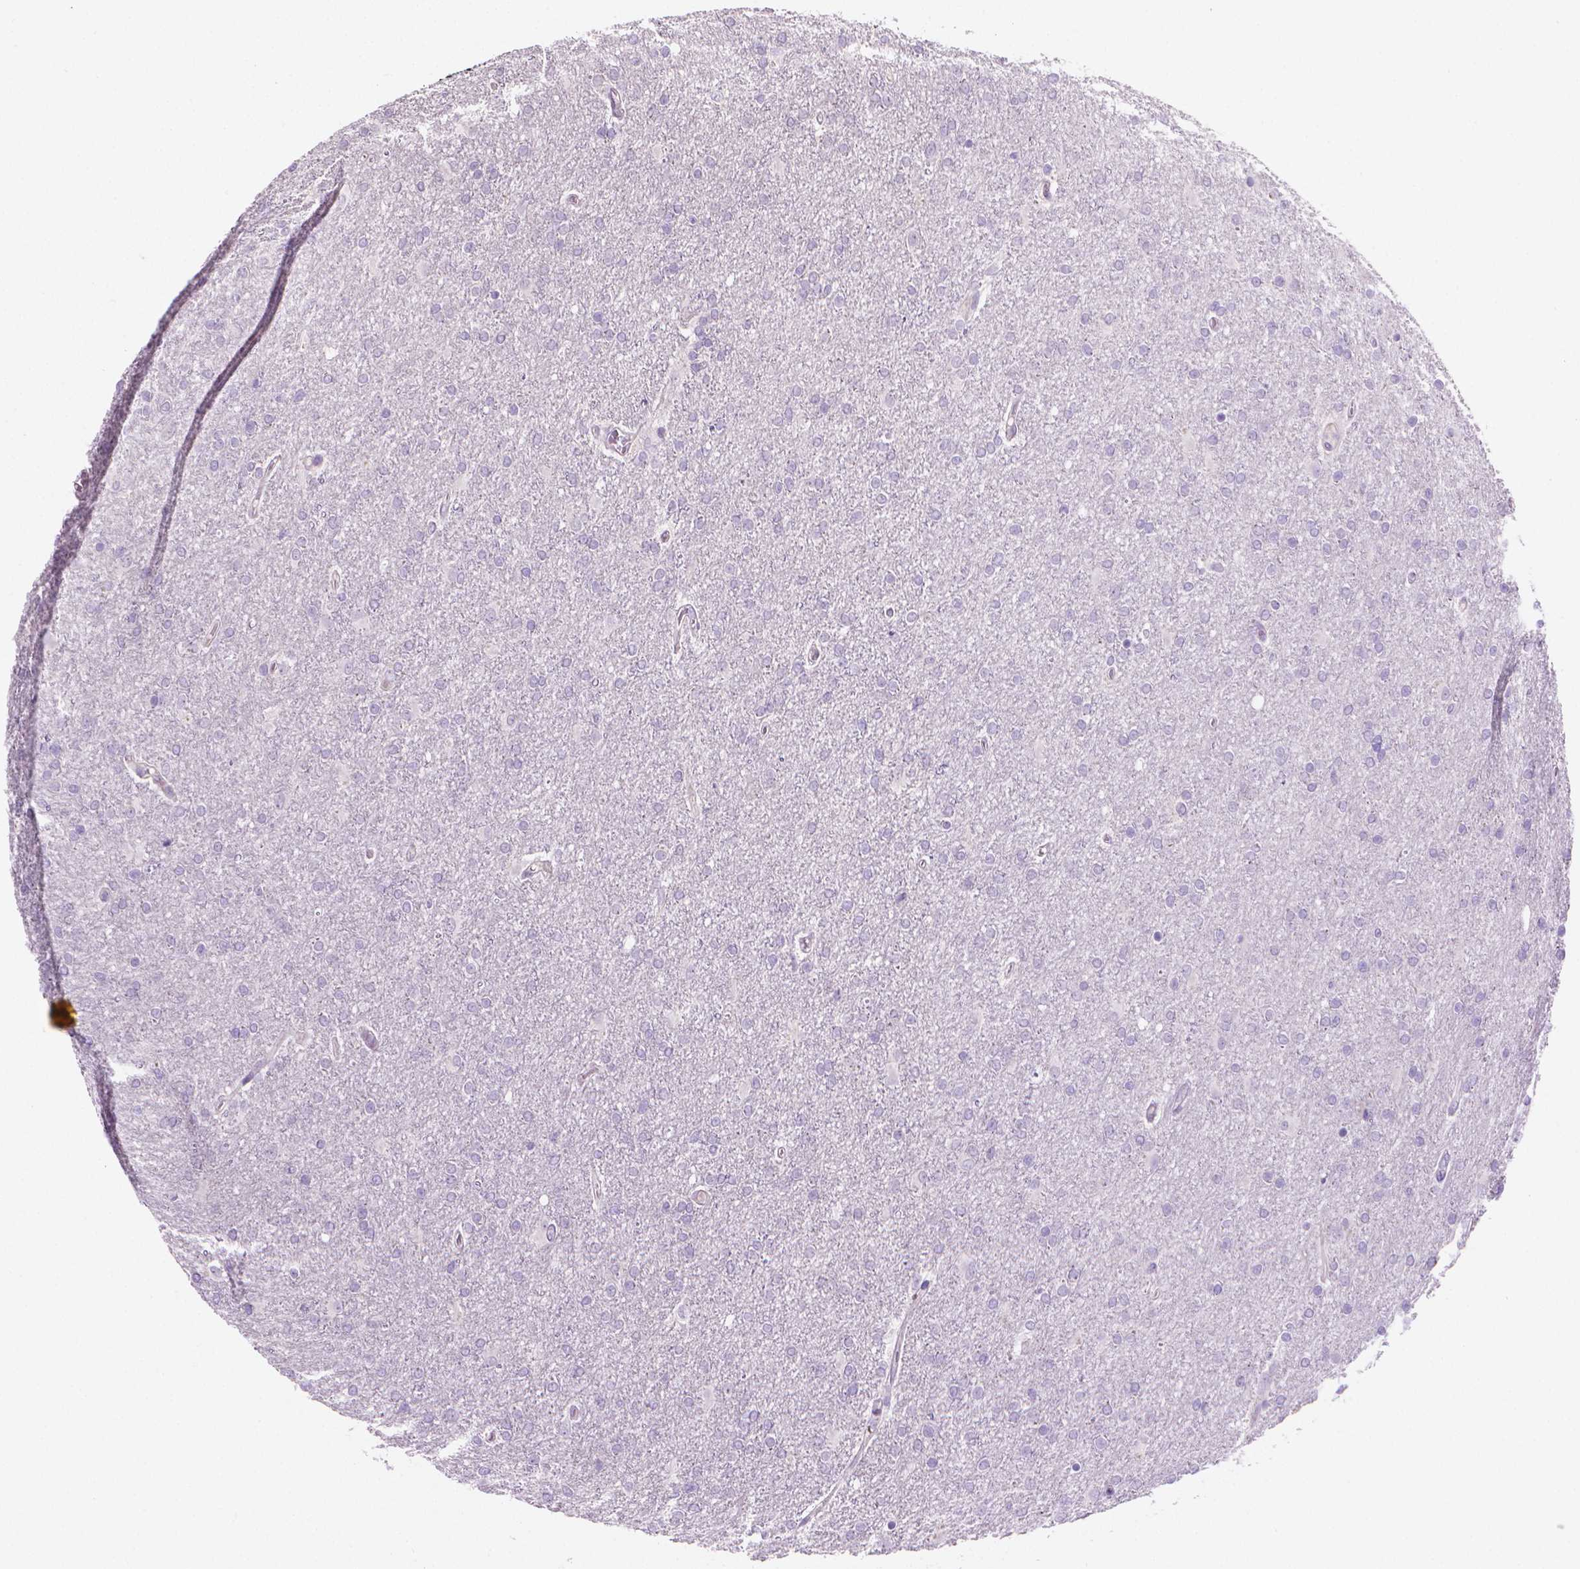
{"staining": {"intensity": "negative", "quantity": "none", "location": "none"}, "tissue": "glioma", "cell_type": "Tumor cells", "image_type": "cancer", "snomed": [{"axis": "morphology", "description": "Glioma, malignant, High grade"}, {"axis": "topography", "description": "Cerebral cortex"}], "caption": "DAB (3,3'-diaminobenzidine) immunohistochemical staining of glioma demonstrates no significant staining in tumor cells.", "gene": "GSDMA", "patient": {"sex": "male", "age": 70}}